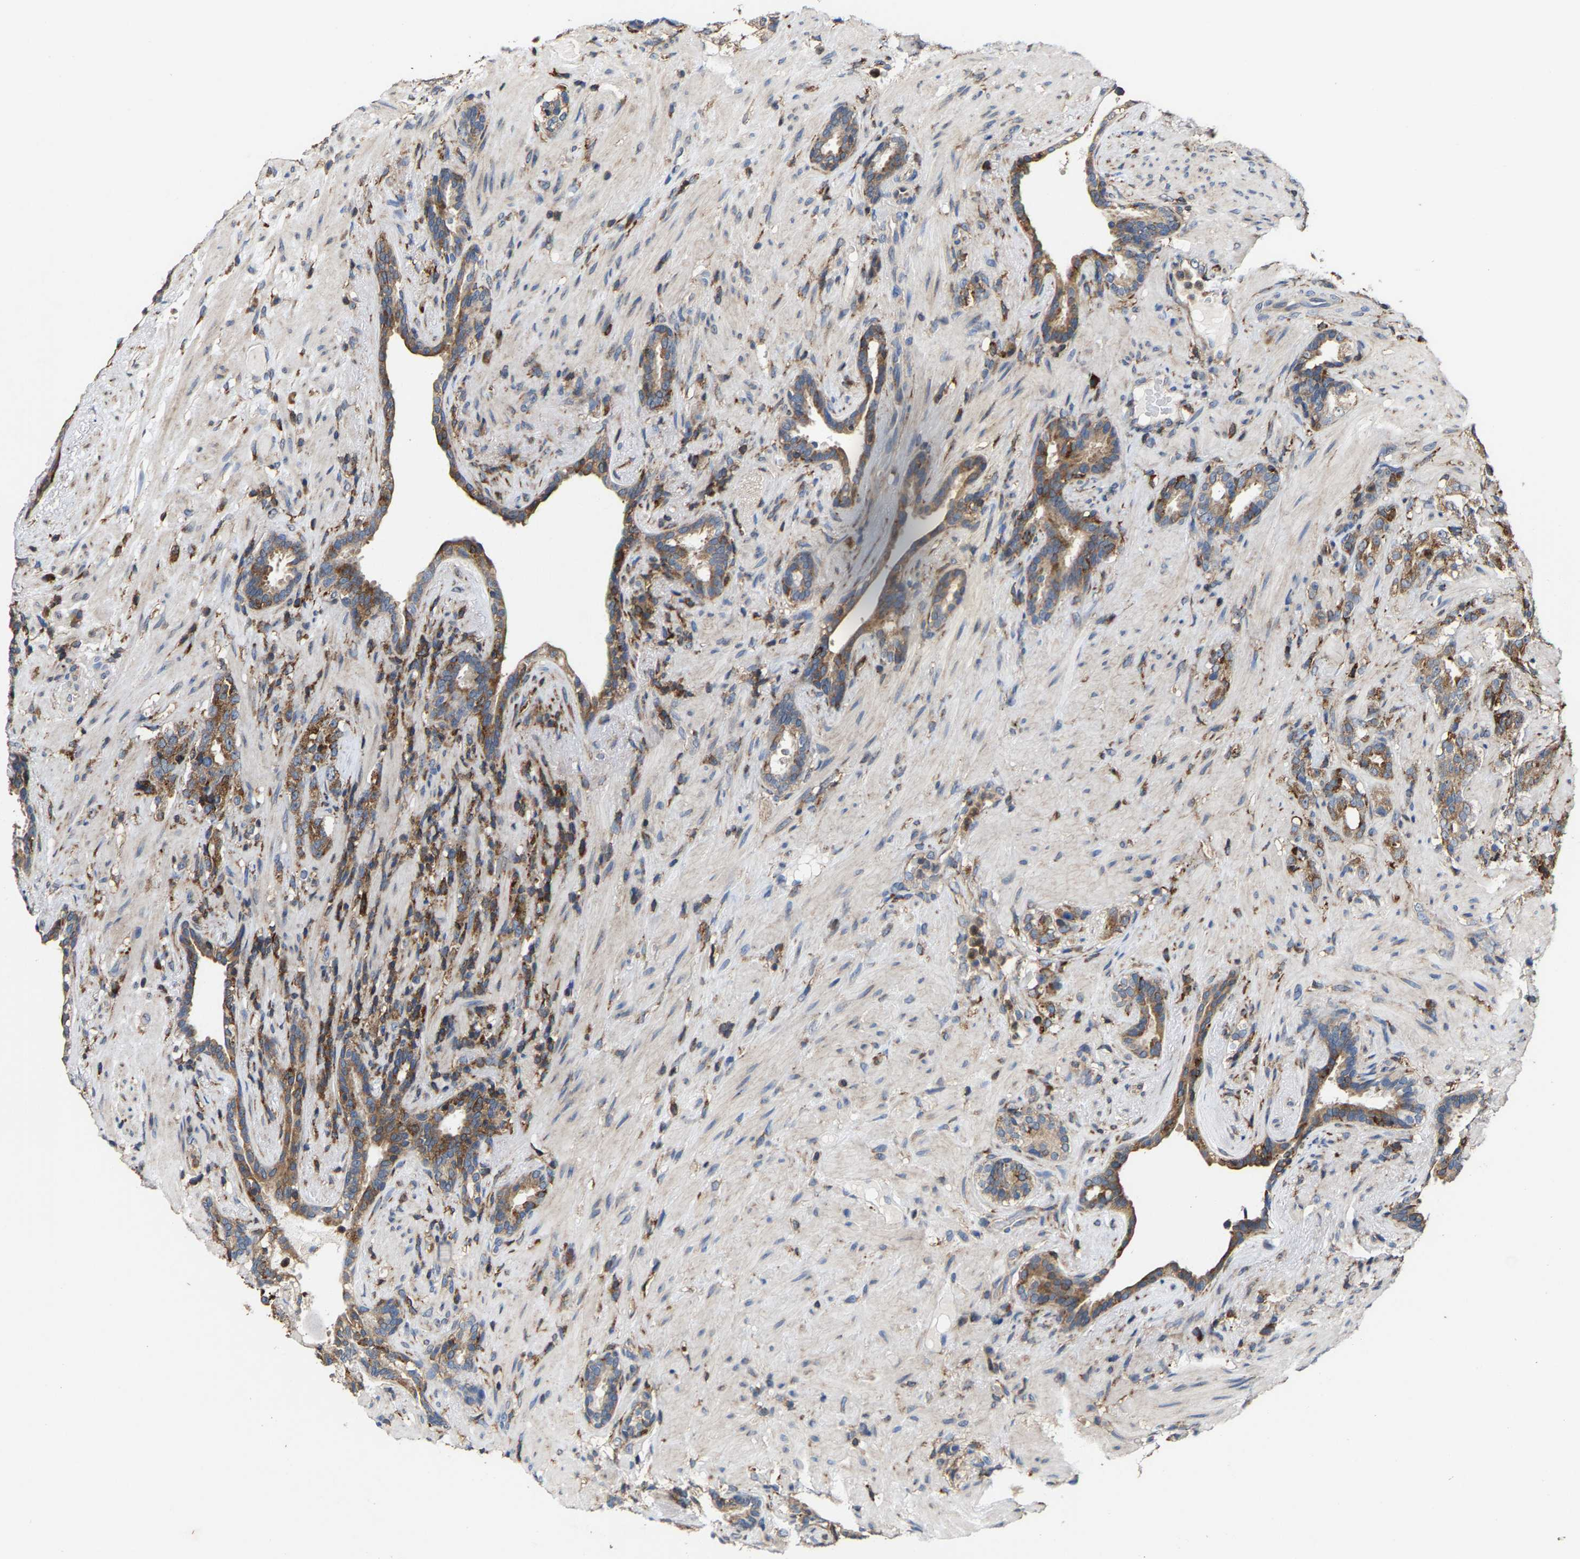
{"staining": {"intensity": "moderate", "quantity": ">75%", "location": "cytoplasmic/membranous"}, "tissue": "prostate cancer", "cell_type": "Tumor cells", "image_type": "cancer", "snomed": [{"axis": "morphology", "description": "Adenocarcinoma, High grade"}, {"axis": "topography", "description": "Prostate"}], "caption": "An image of adenocarcinoma (high-grade) (prostate) stained for a protein displays moderate cytoplasmic/membranous brown staining in tumor cells.", "gene": "FGD3", "patient": {"sex": "male", "age": 71}}